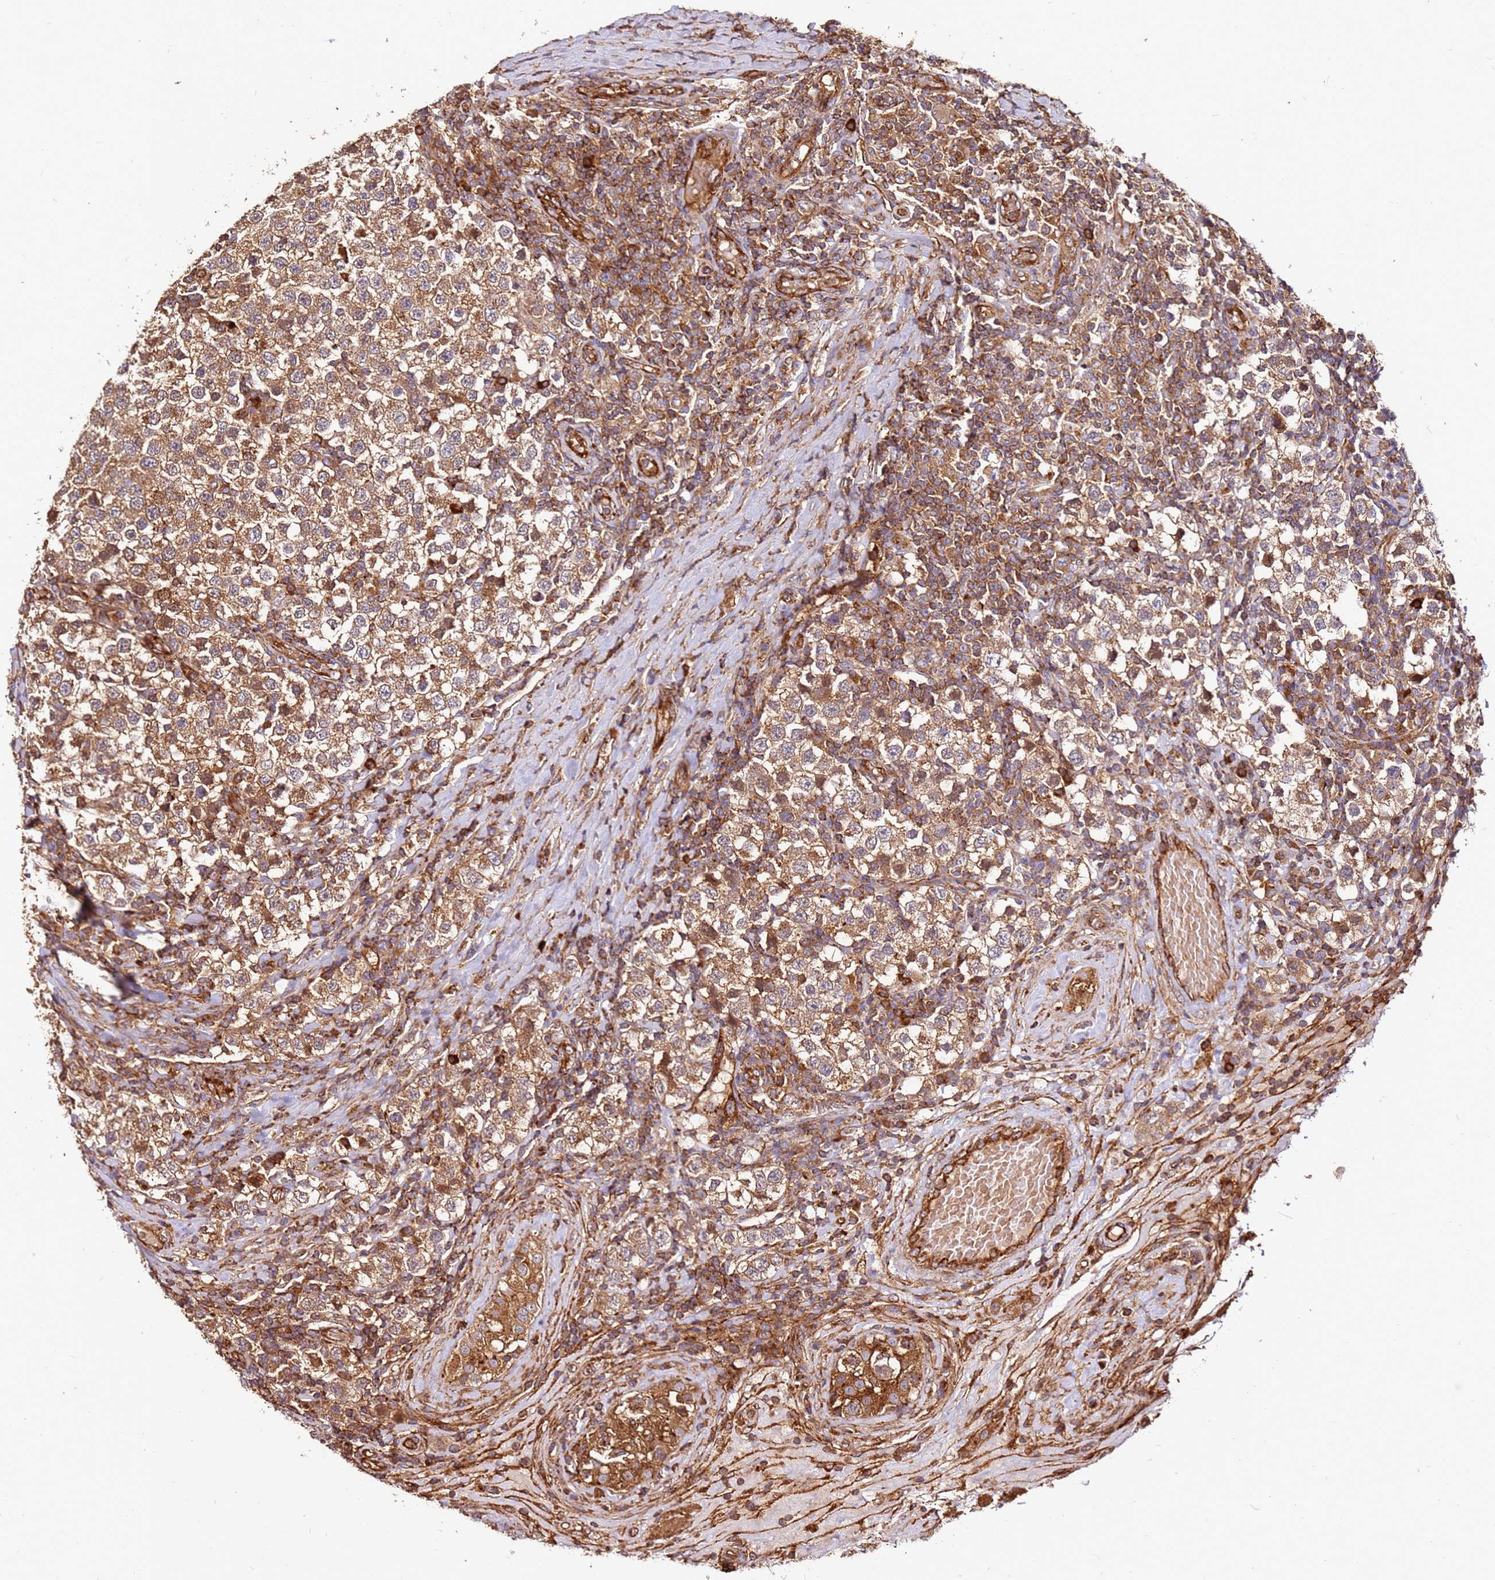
{"staining": {"intensity": "moderate", "quantity": ">75%", "location": "cytoplasmic/membranous"}, "tissue": "testis cancer", "cell_type": "Tumor cells", "image_type": "cancer", "snomed": [{"axis": "morphology", "description": "Seminoma, NOS"}, {"axis": "topography", "description": "Testis"}], "caption": "Protein positivity by IHC demonstrates moderate cytoplasmic/membranous staining in approximately >75% of tumor cells in testis seminoma. The staining is performed using DAB brown chromogen to label protein expression. The nuclei are counter-stained blue using hematoxylin.", "gene": "DVL3", "patient": {"sex": "male", "age": 34}}